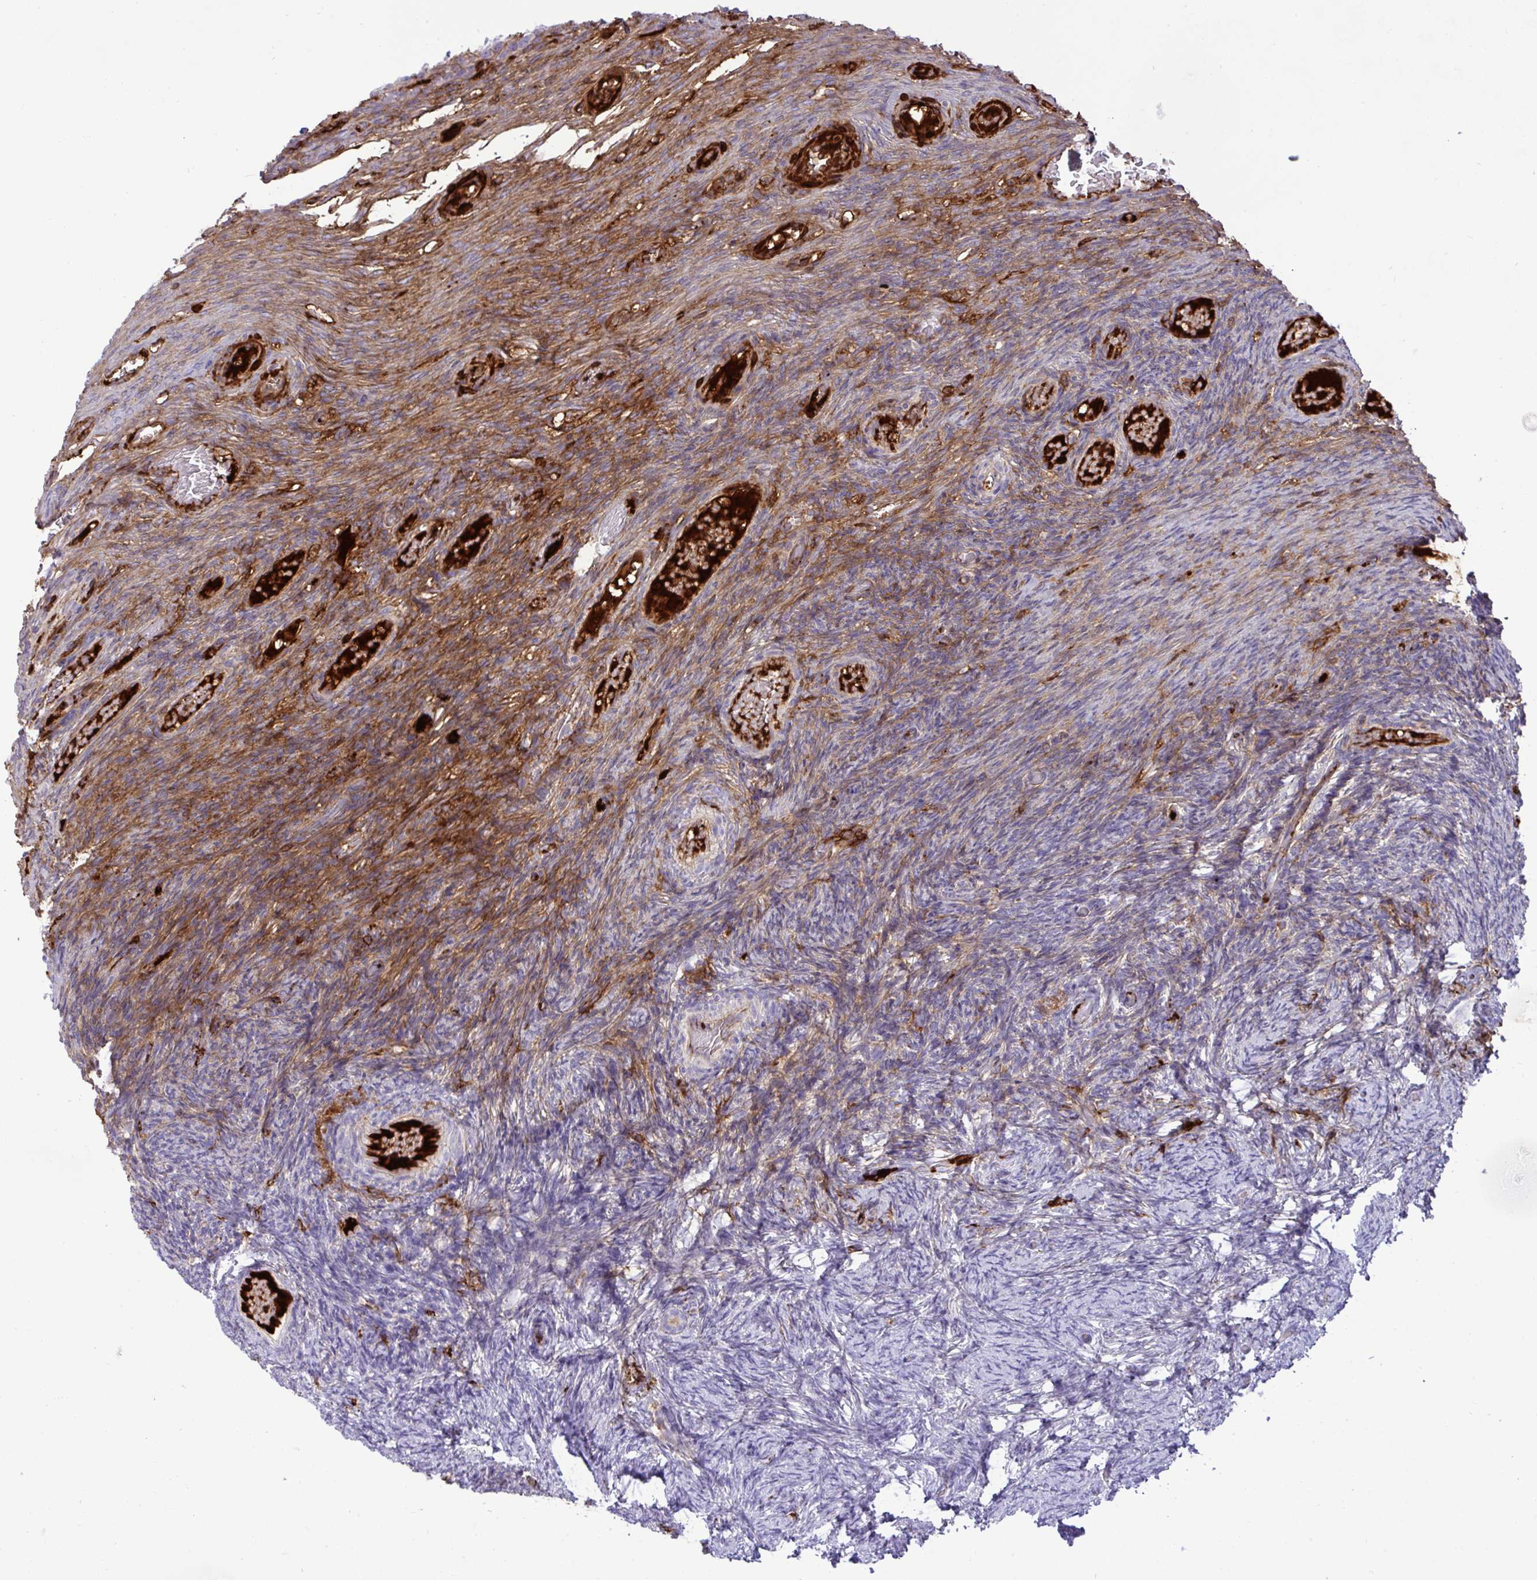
{"staining": {"intensity": "moderate", "quantity": "25%-75%", "location": "cytoplasmic/membranous"}, "tissue": "ovary", "cell_type": "Ovarian stroma cells", "image_type": "normal", "snomed": [{"axis": "morphology", "description": "Normal tissue, NOS"}, {"axis": "topography", "description": "Ovary"}], "caption": "Immunohistochemical staining of unremarkable ovary exhibits medium levels of moderate cytoplasmic/membranous staining in about 25%-75% of ovarian stroma cells. (Brightfield microscopy of DAB IHC at high magnification).", "gene": "F2", "patient": {"sex": "female", "age": 34}}